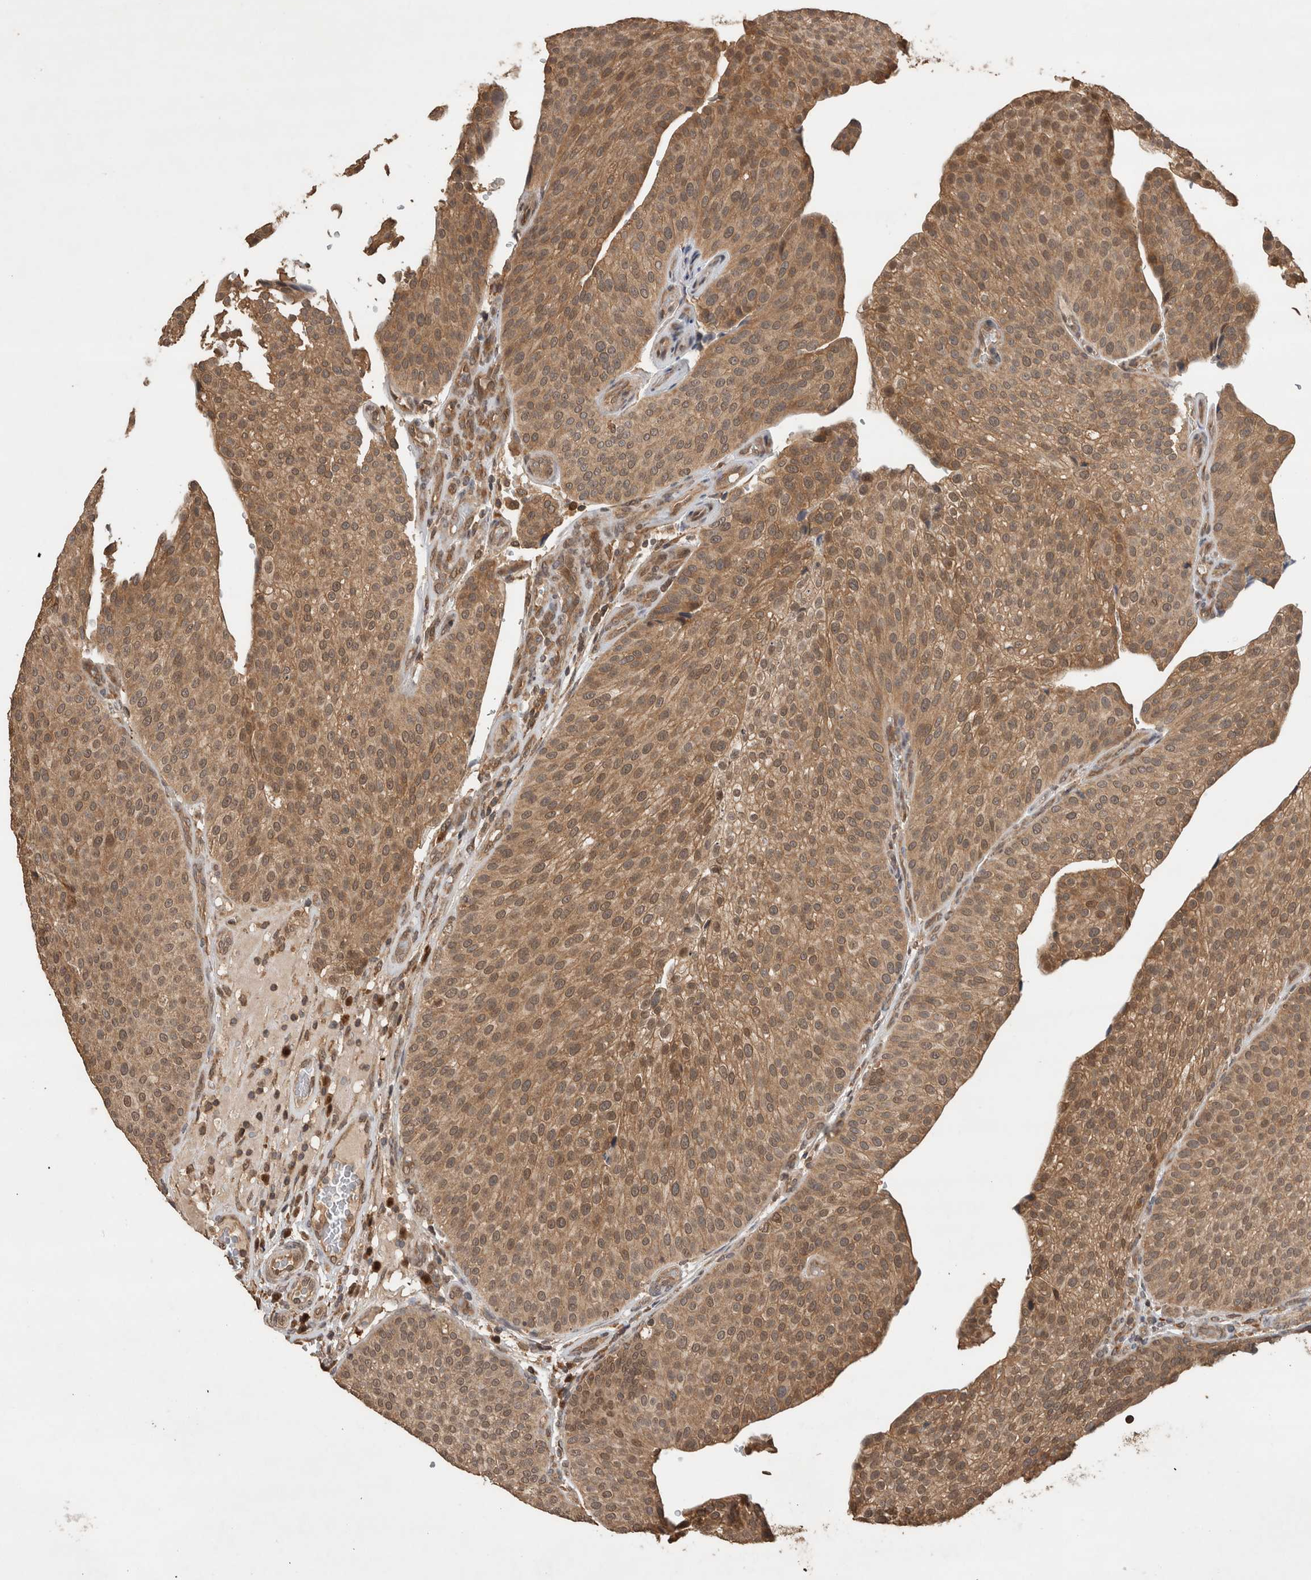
{"staining": {"intensity": "moderate", "quantity": ">75%", "location": "cytoplasmic/membranous"}, "tissue": "urothelial cancer", "cell_type": "Tumor cells", "image_type": "cancer", "snomed": [{"axis": "morphology", "description": "Normal tissue, NOS"}, {"axis": "morphology", "description": "Urothelial carcinoma, Low grade"}, {"axis": "topography", "description": "Smooth muscle"}, {"axis": "topography", "description": "Urinary bladder"}], "caption": "Immunohistochemical staining of urothelial carcinoma (low-grade) reveals medium levels of moderate cytoplasmic/membranous staining in approximately >75% of tumor cells.", "gene": "OTUD7B", "patient": {"sex": "male", "age": 60}}